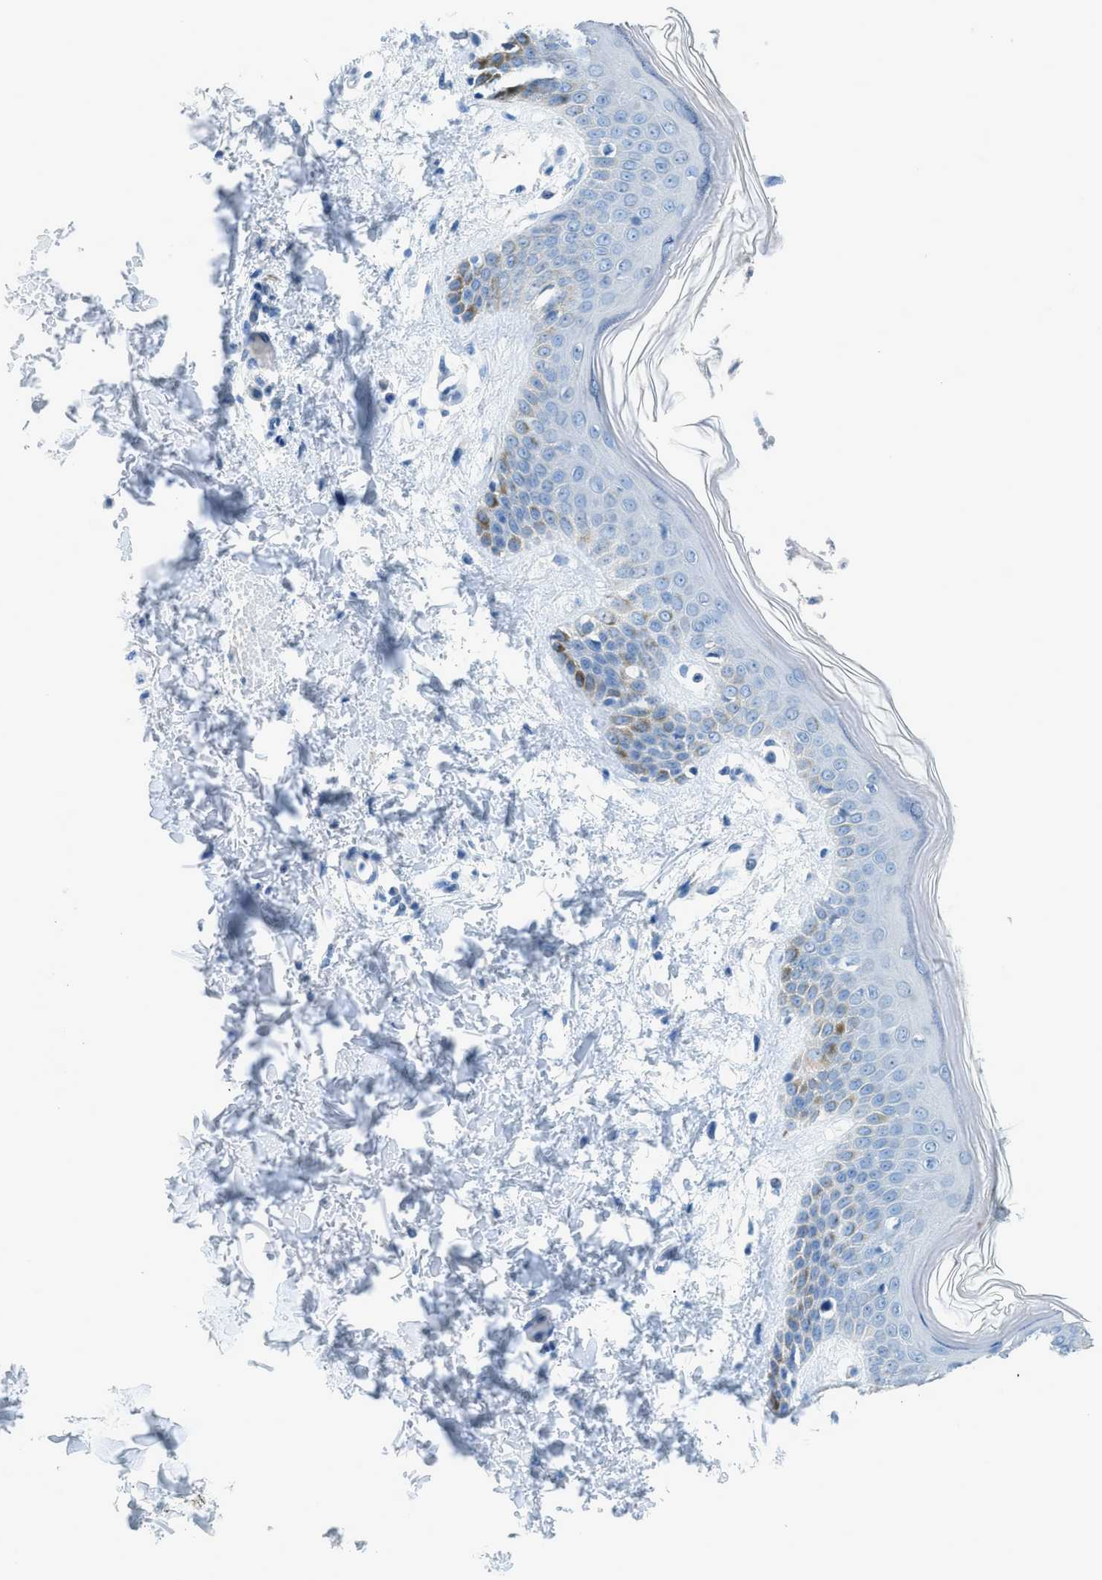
{"staining": {"intensity": "negative", "quantity": "none", "location": "none"}, "tissue": "skin", "cell_type": "Fibroblasts", "image_type": "normal", "snomed": [{"axis": "morphology", "description": "Normal tissue, NOS"}, {"axis": "topography", "description": "Skin"}], "caption": "Fibroblasts are negative for brown protein staining in benign skin. (DAB immunohistochemistry with hematoxylin counter stain).", "gene": "ACAN", "patient": {"sex": "male", "age": 53}}